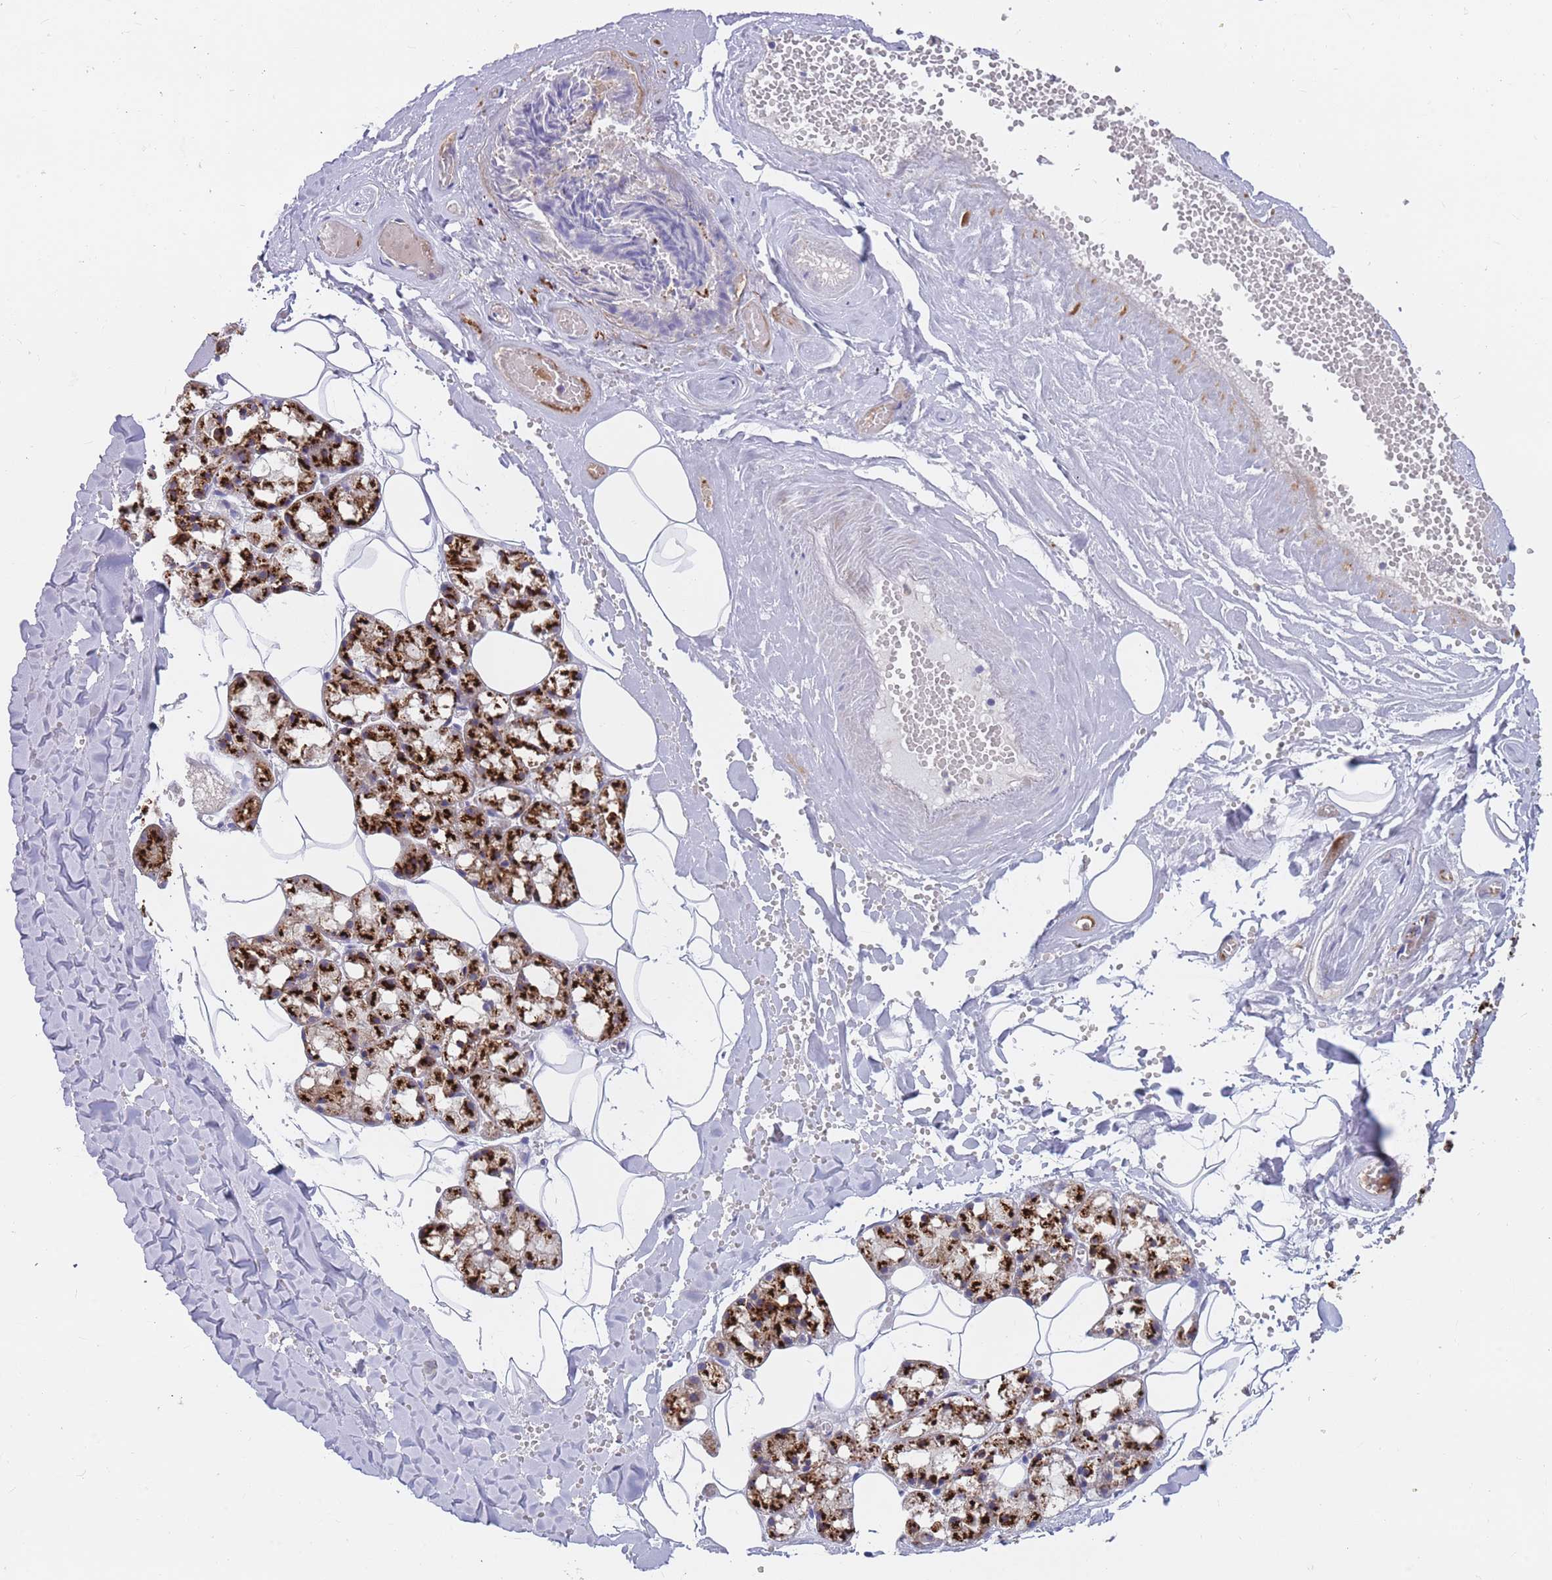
{"staining": {"intensity": "strong", "quantity": ">75%", "location": "cytoplasmic/membranous"}, "tissue": "salivary gland", "cell_type": "Glandular cells", "image_type": "normal", "snomed": [{"axis": "morphology", "description": "Normal tissue, NOS"}, {"axis": "topography", "description": "Salivary gland"}], "caption": "Protein expression analysis of benign human salivary gland reveals strong cytoplasmic/membranous staining in about >75% of glandular cells.", "gene": "BORCS5", "patient": {"sex": "male", "age": 62}}